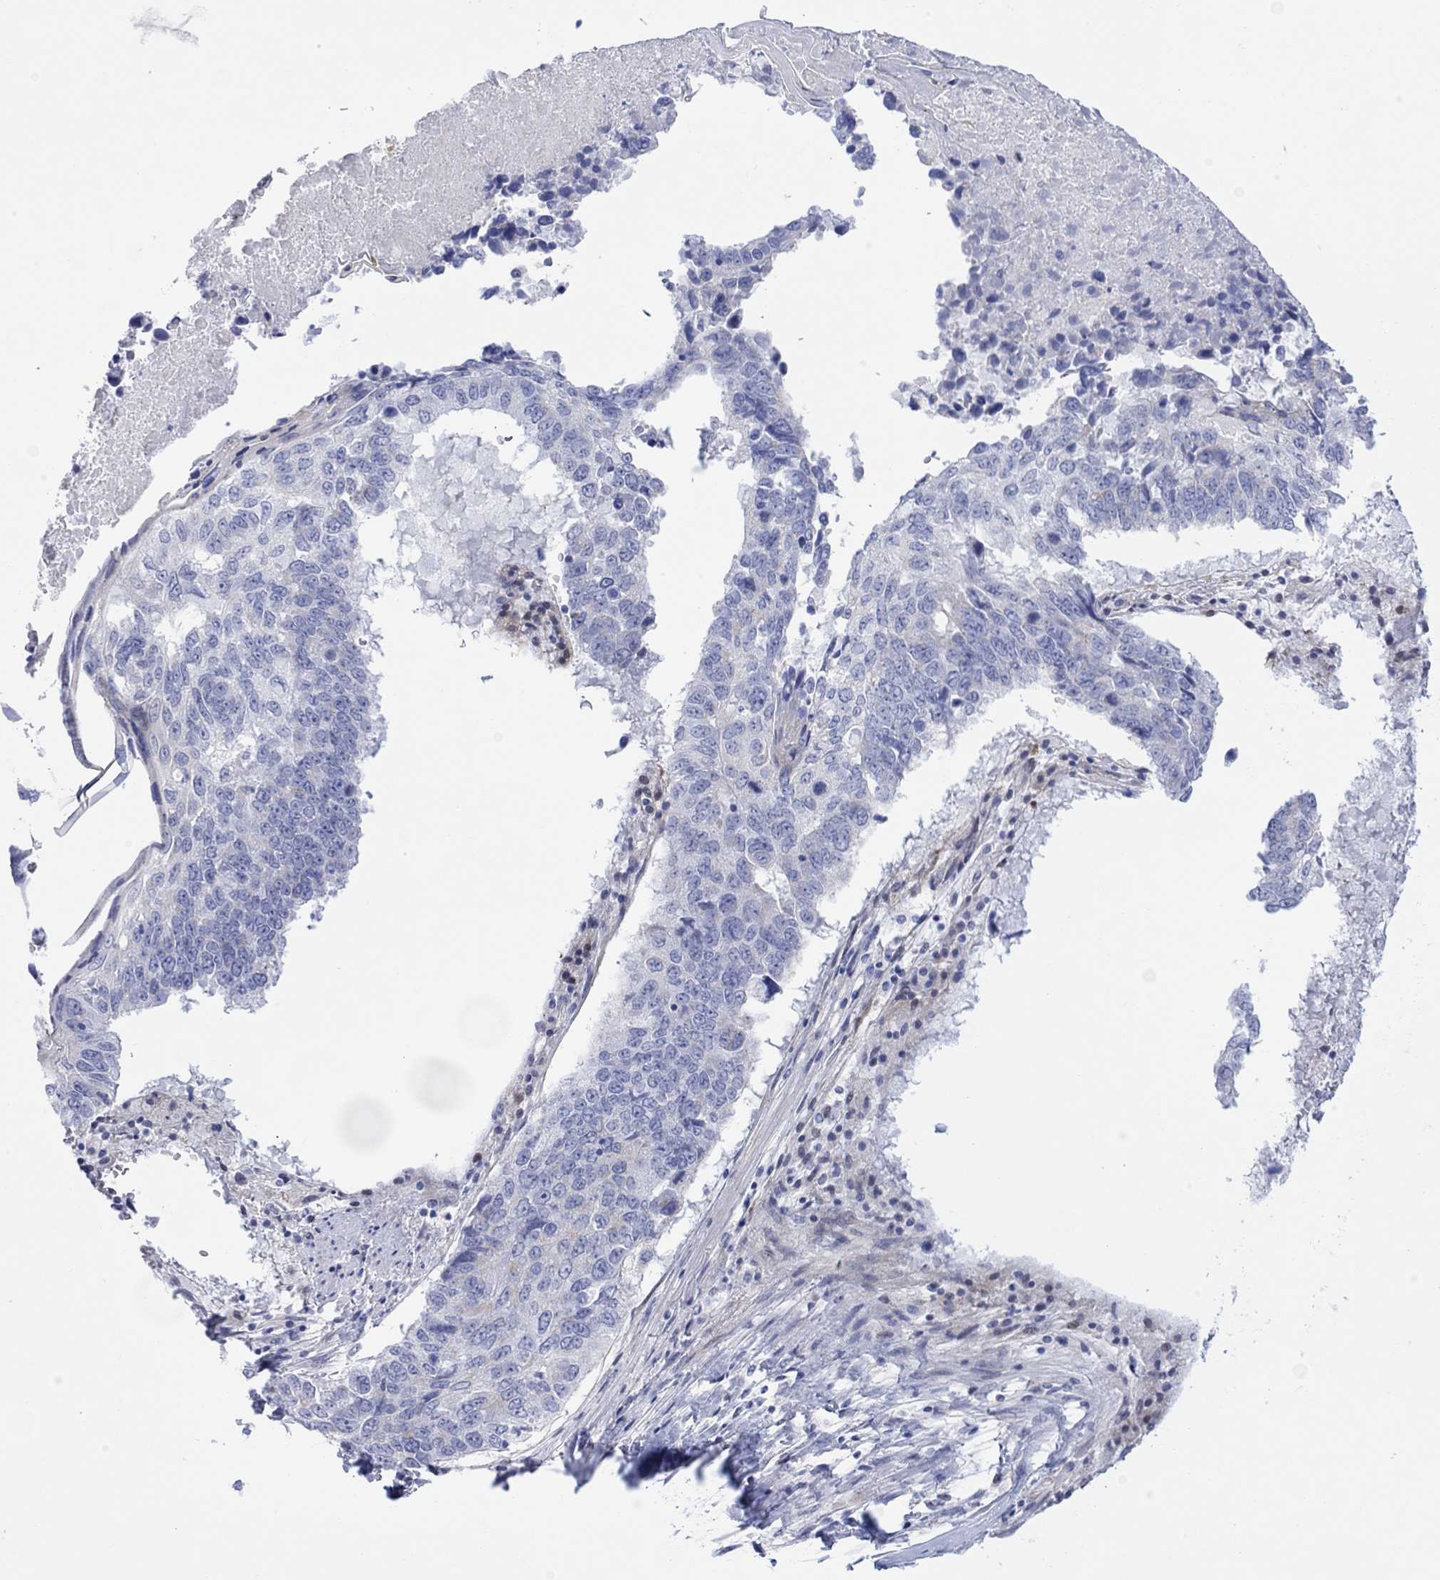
{"staining": {"intensity": "negative", "quantity": "none", "location": "none"}, "tissue": "lung cancer", "cell_type": "Tumor cells", "image_type": "cancer", "snomed": [{"axis": "morphology", "description": "Squamous cell carcinoma, NOS"}, {"axis": "topography", "description": "Lung"}], "caption": "Tumor cells are negative for protein expression in human lung squamous cell carcinoma.", "gene": "TLDC2", "patient": {"sex": "male", "age": 73}}